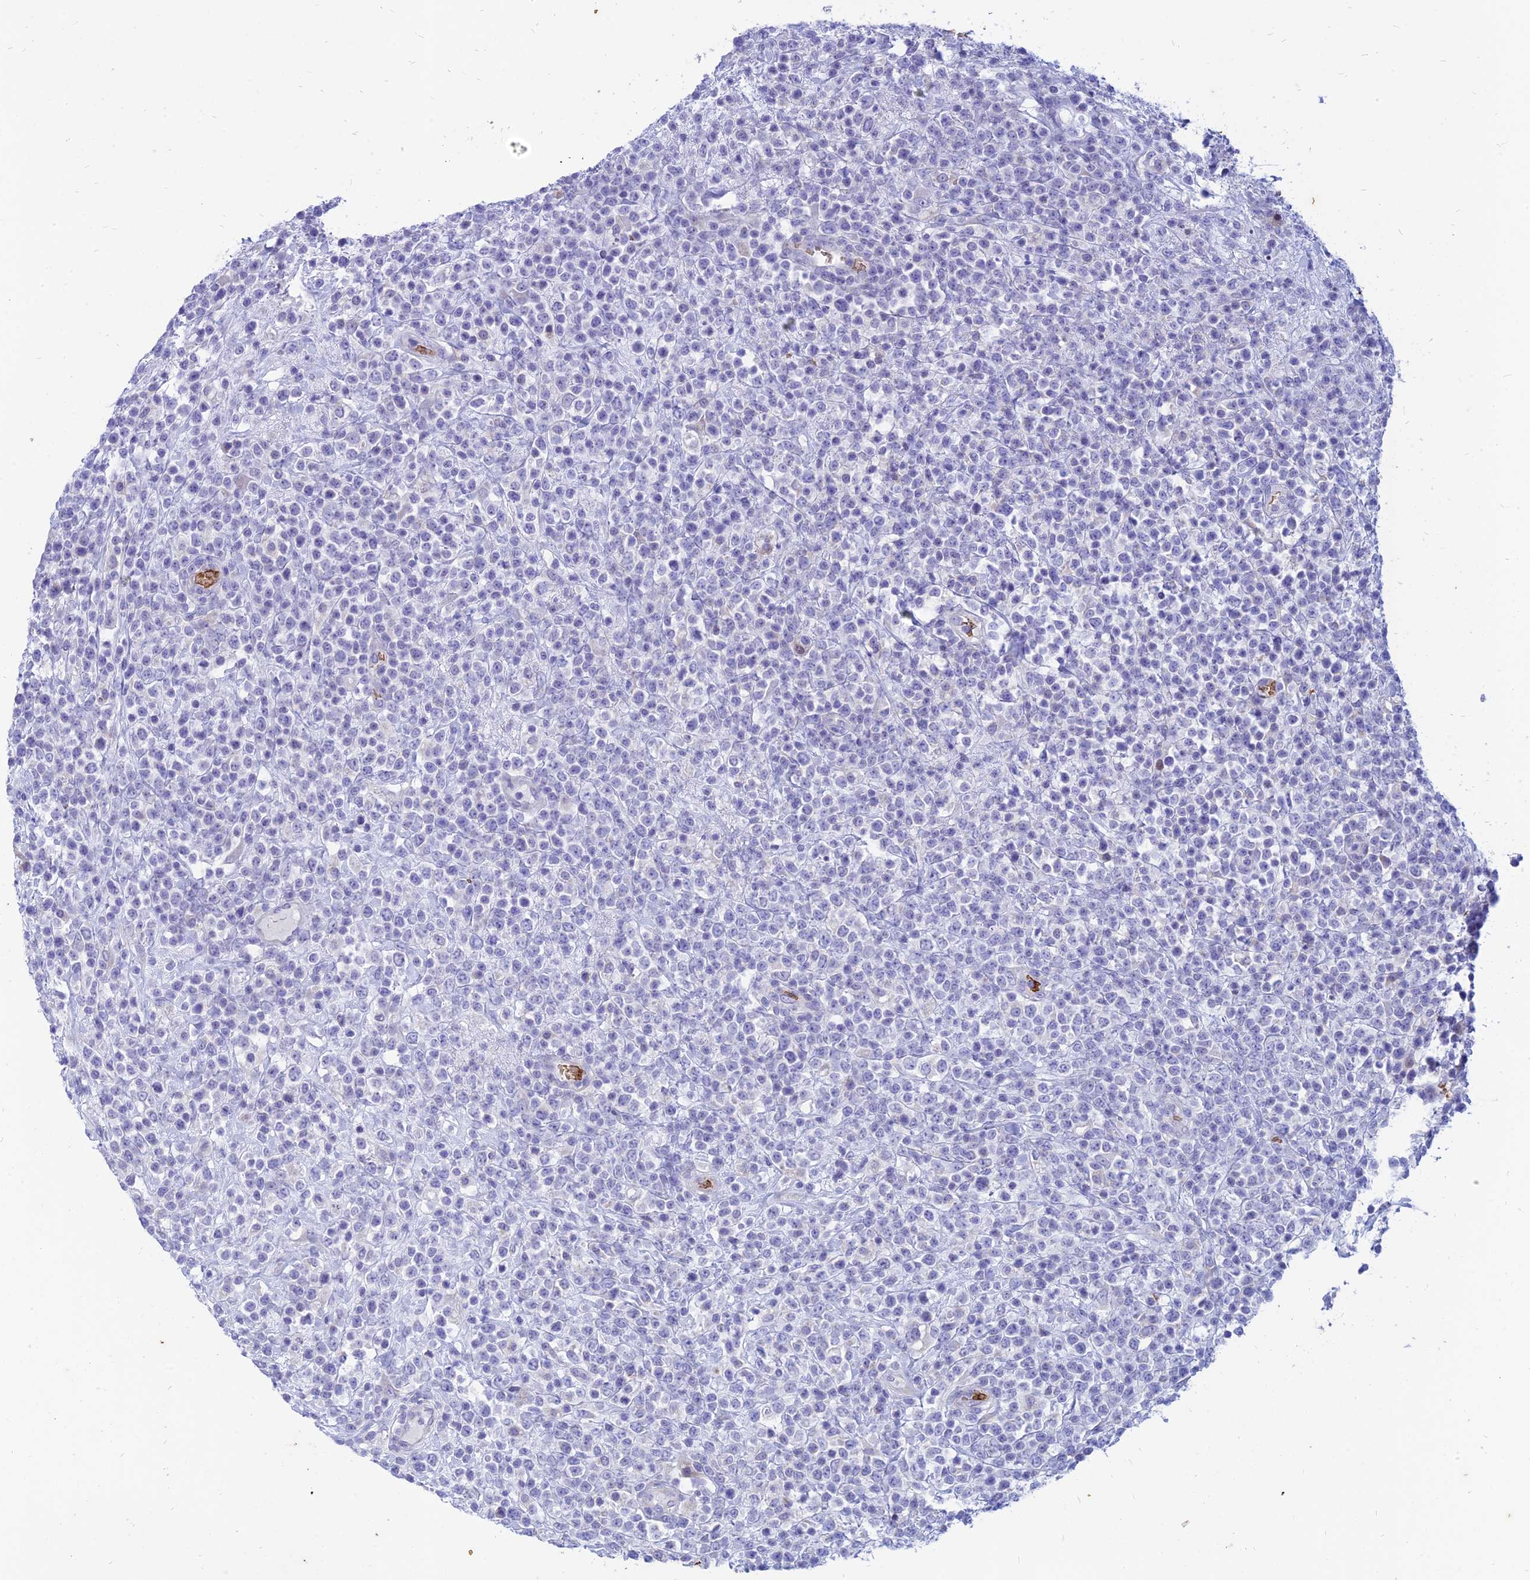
{"staining": {"intensity": "negative", "quantity": "none", "location": "none"}, "tissue": "lymphoma", "cell_type": "Tumor cells", "image_type": "cancer", "snomed": [{"axis": "morphology", "description": "Malignant lymphoma, non-Hodgkin's type, High grade"}, {"axis": "topography", "description": "Colon"}], "caption": "High-grade malignant lymphoma, non-Hodgkin's type was stained to show a protein in brown. There is no significant positivity in tumor cells.", "gene": "HHAT", "patient": {"sex": "female", "age": 53}}